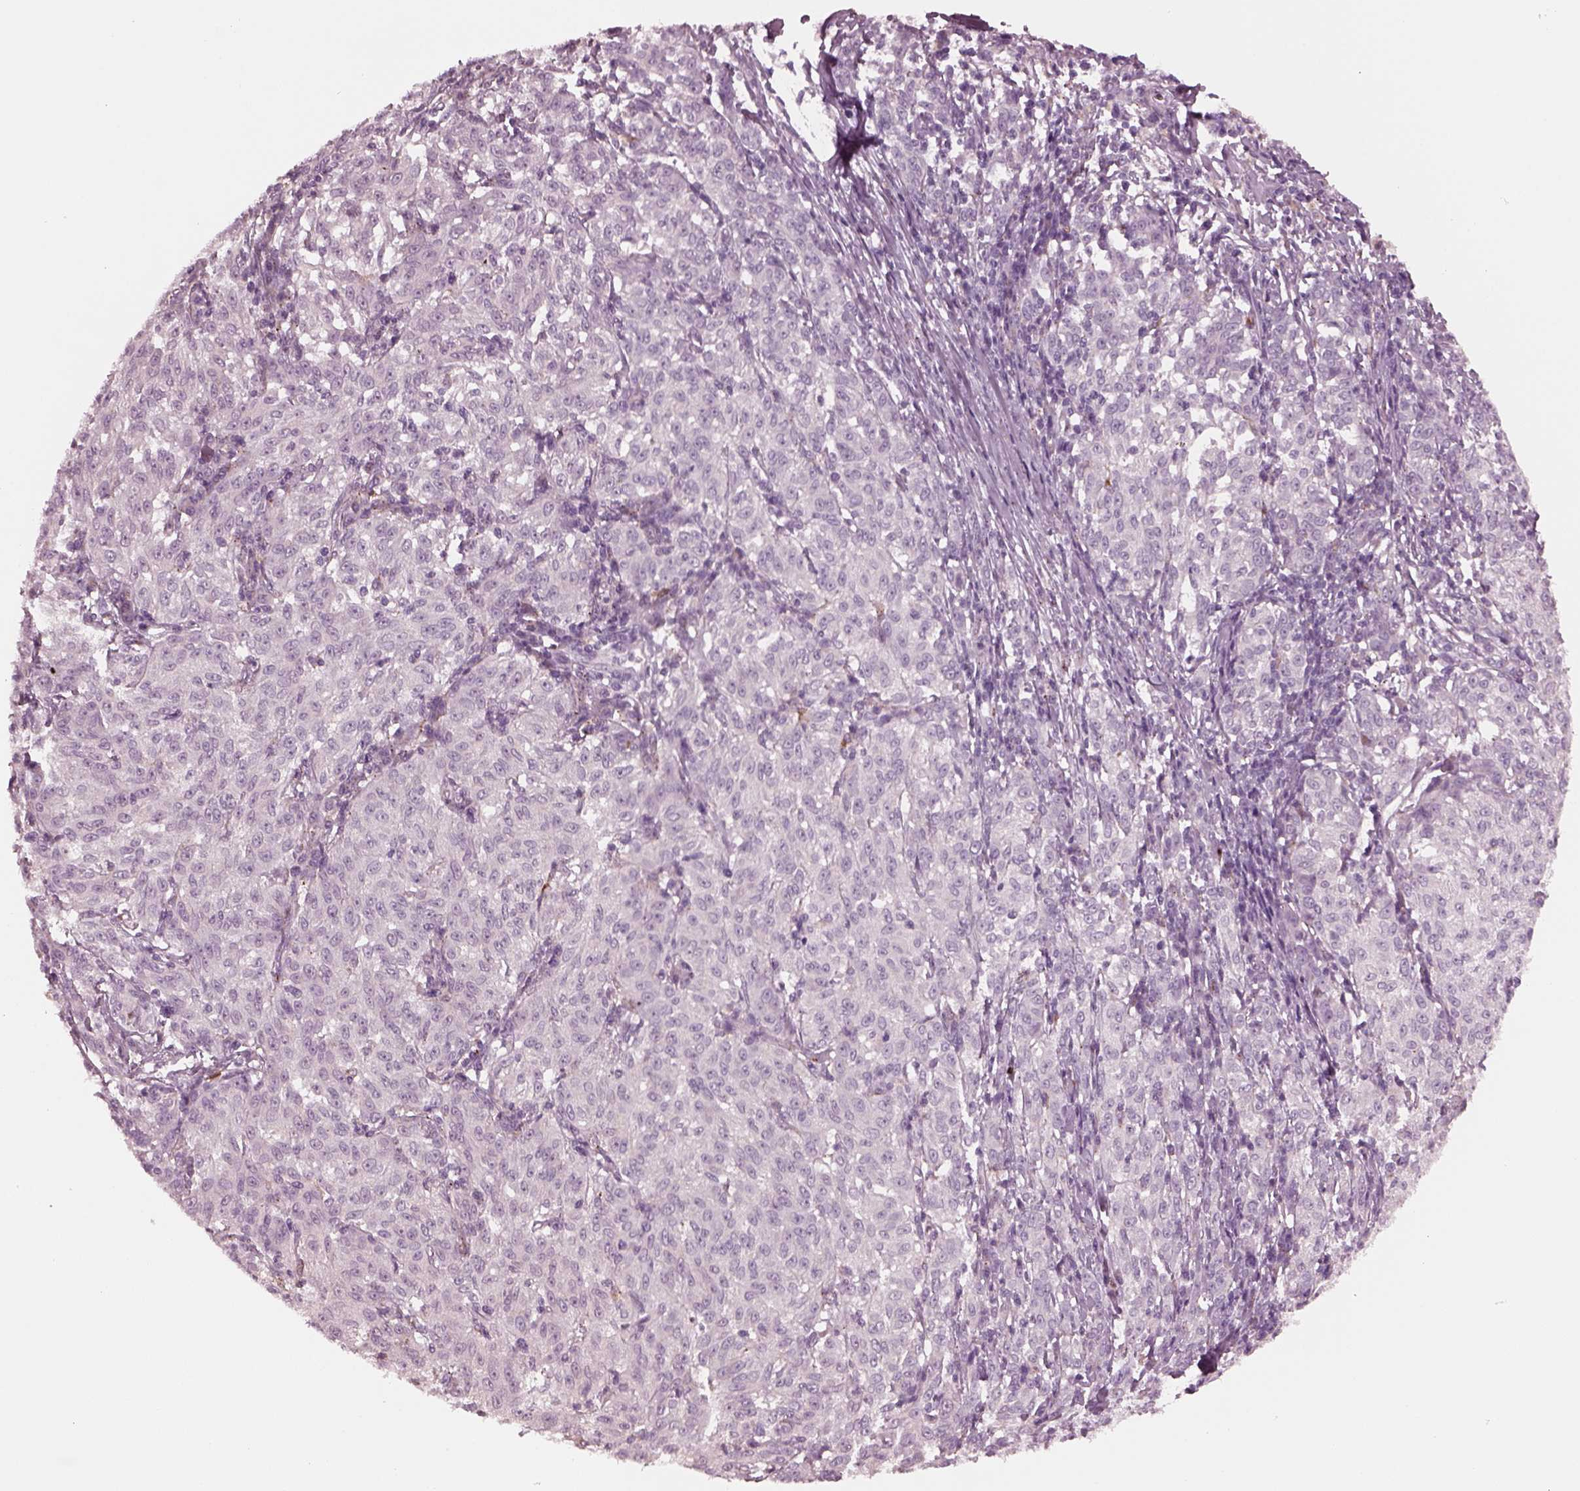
{"staining": {"intensity": "negative", "quantity": "none", "location": "none"}, "tissue": "melanoma", "cell_type": "Tumor cells", "image_type": "cancer", "snomed": [{"axis": "morphology", "description": "Malignant melanoma, NOS"}, {"axis": "topography", "description": "Skin"}], "caption": "Immunohistochemistry (IHC) micrograph of neoplastic tissue: malignant melanoma stained with DAB (3,3'-diaminobenzidine) shows no significant protein expression in tumor cells. The staining is performed using DAB brown chromogen with nuclei counter-stained in using hematoxylin.", "gene": "SLAMF8", "patient": {"sex": "female", "age": 72}}